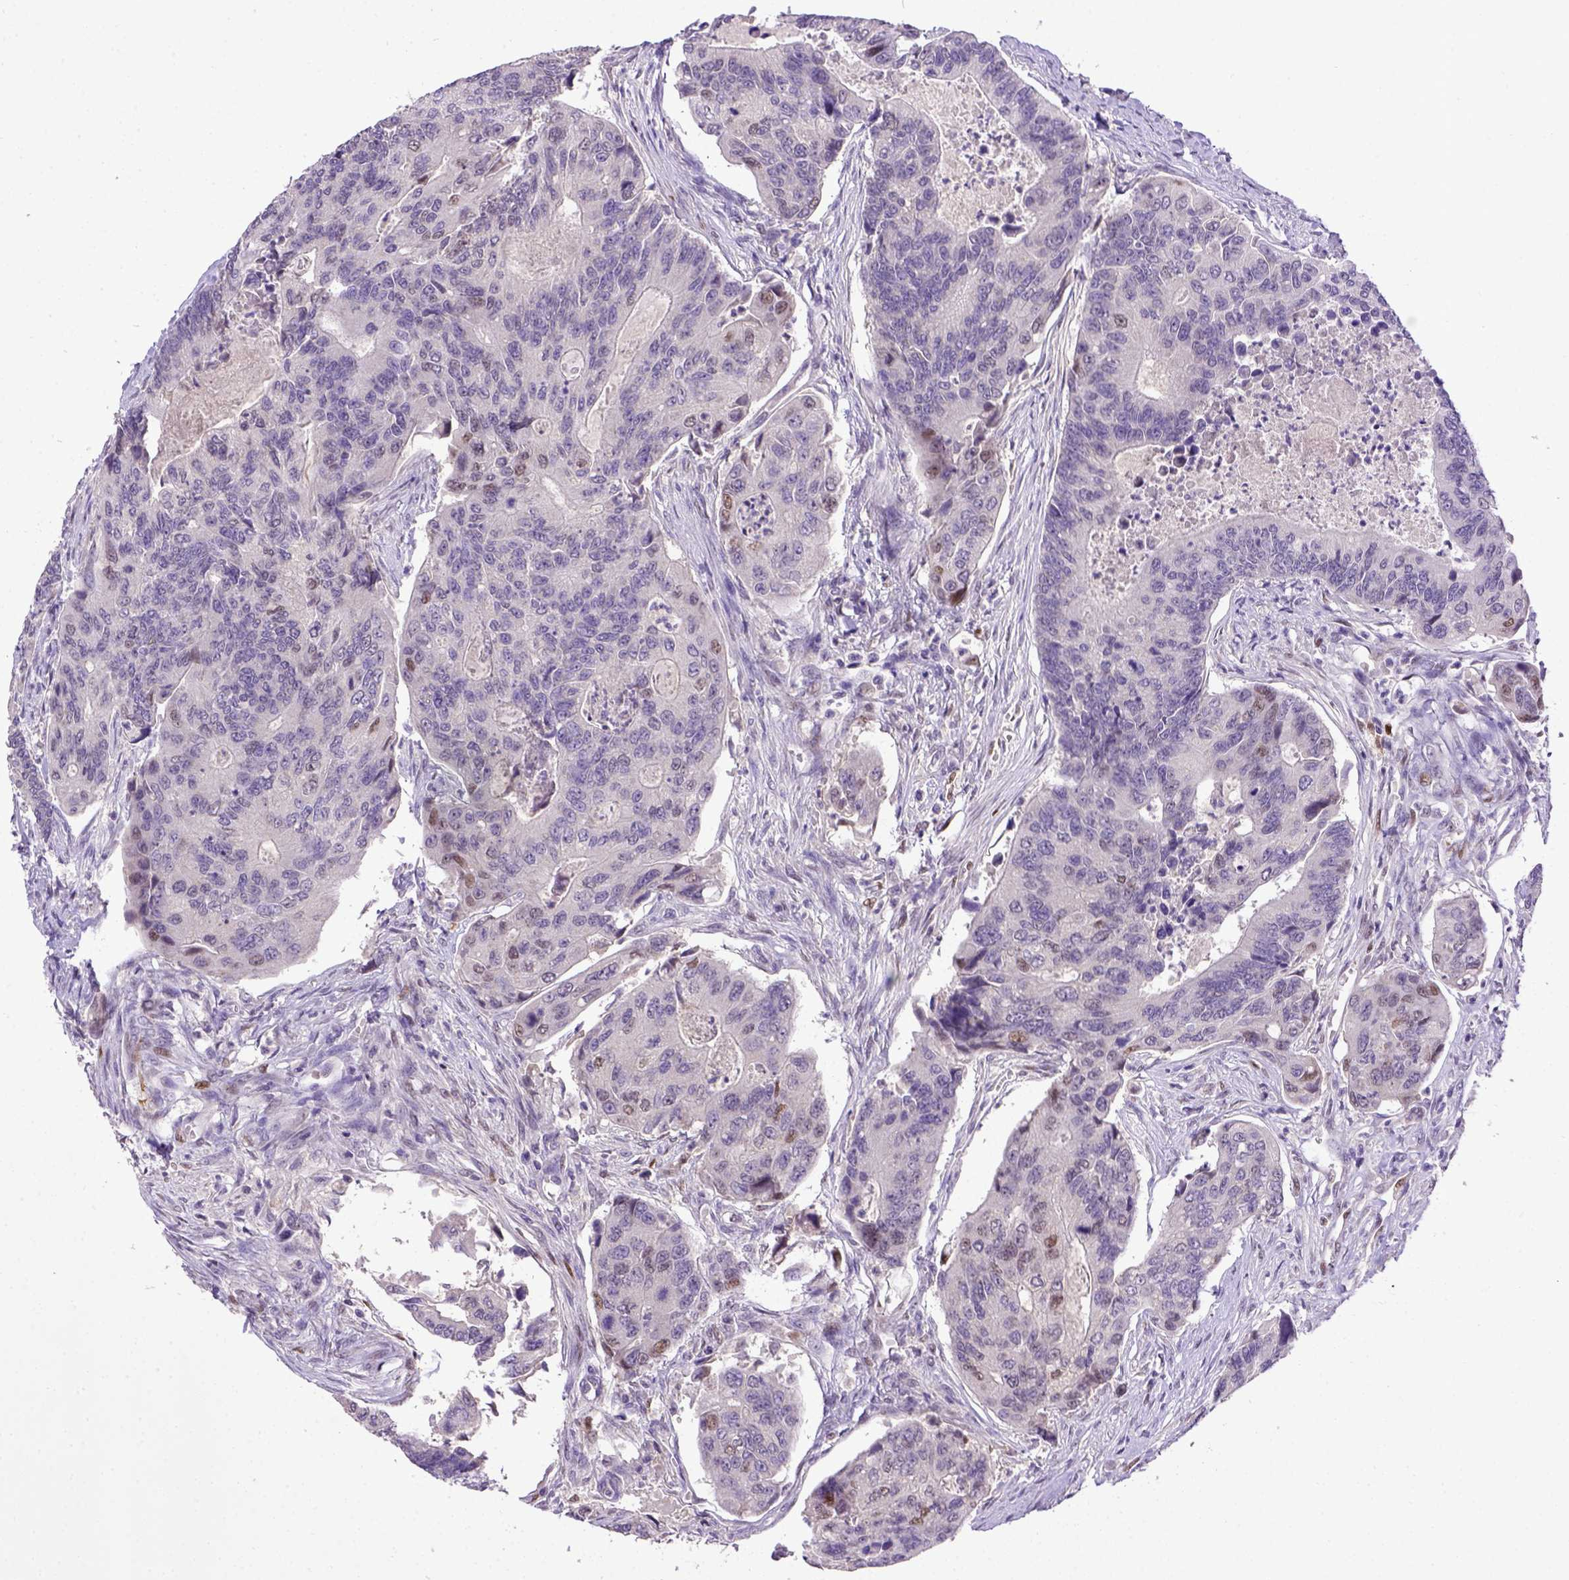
{"staining": {"intensity": "weak", "quantity": "<25%", "location": "nuclear"}, "tissue": "colorectal cancer", "cell_type": "Tumor cells", "image_type": "cancer", "snomed": [{"axis": "morphology", "description": "Adenocarcinoma, NOS"}, {"axis": "topography", "description": "Colon"}], "caption": "Immunohistochemical staining of human colorectal adenocarcinoma reveals no significant positivity in tumor cells.", "gene": "CDKN1A", "patient": {"sex": "female", "age": 67}}